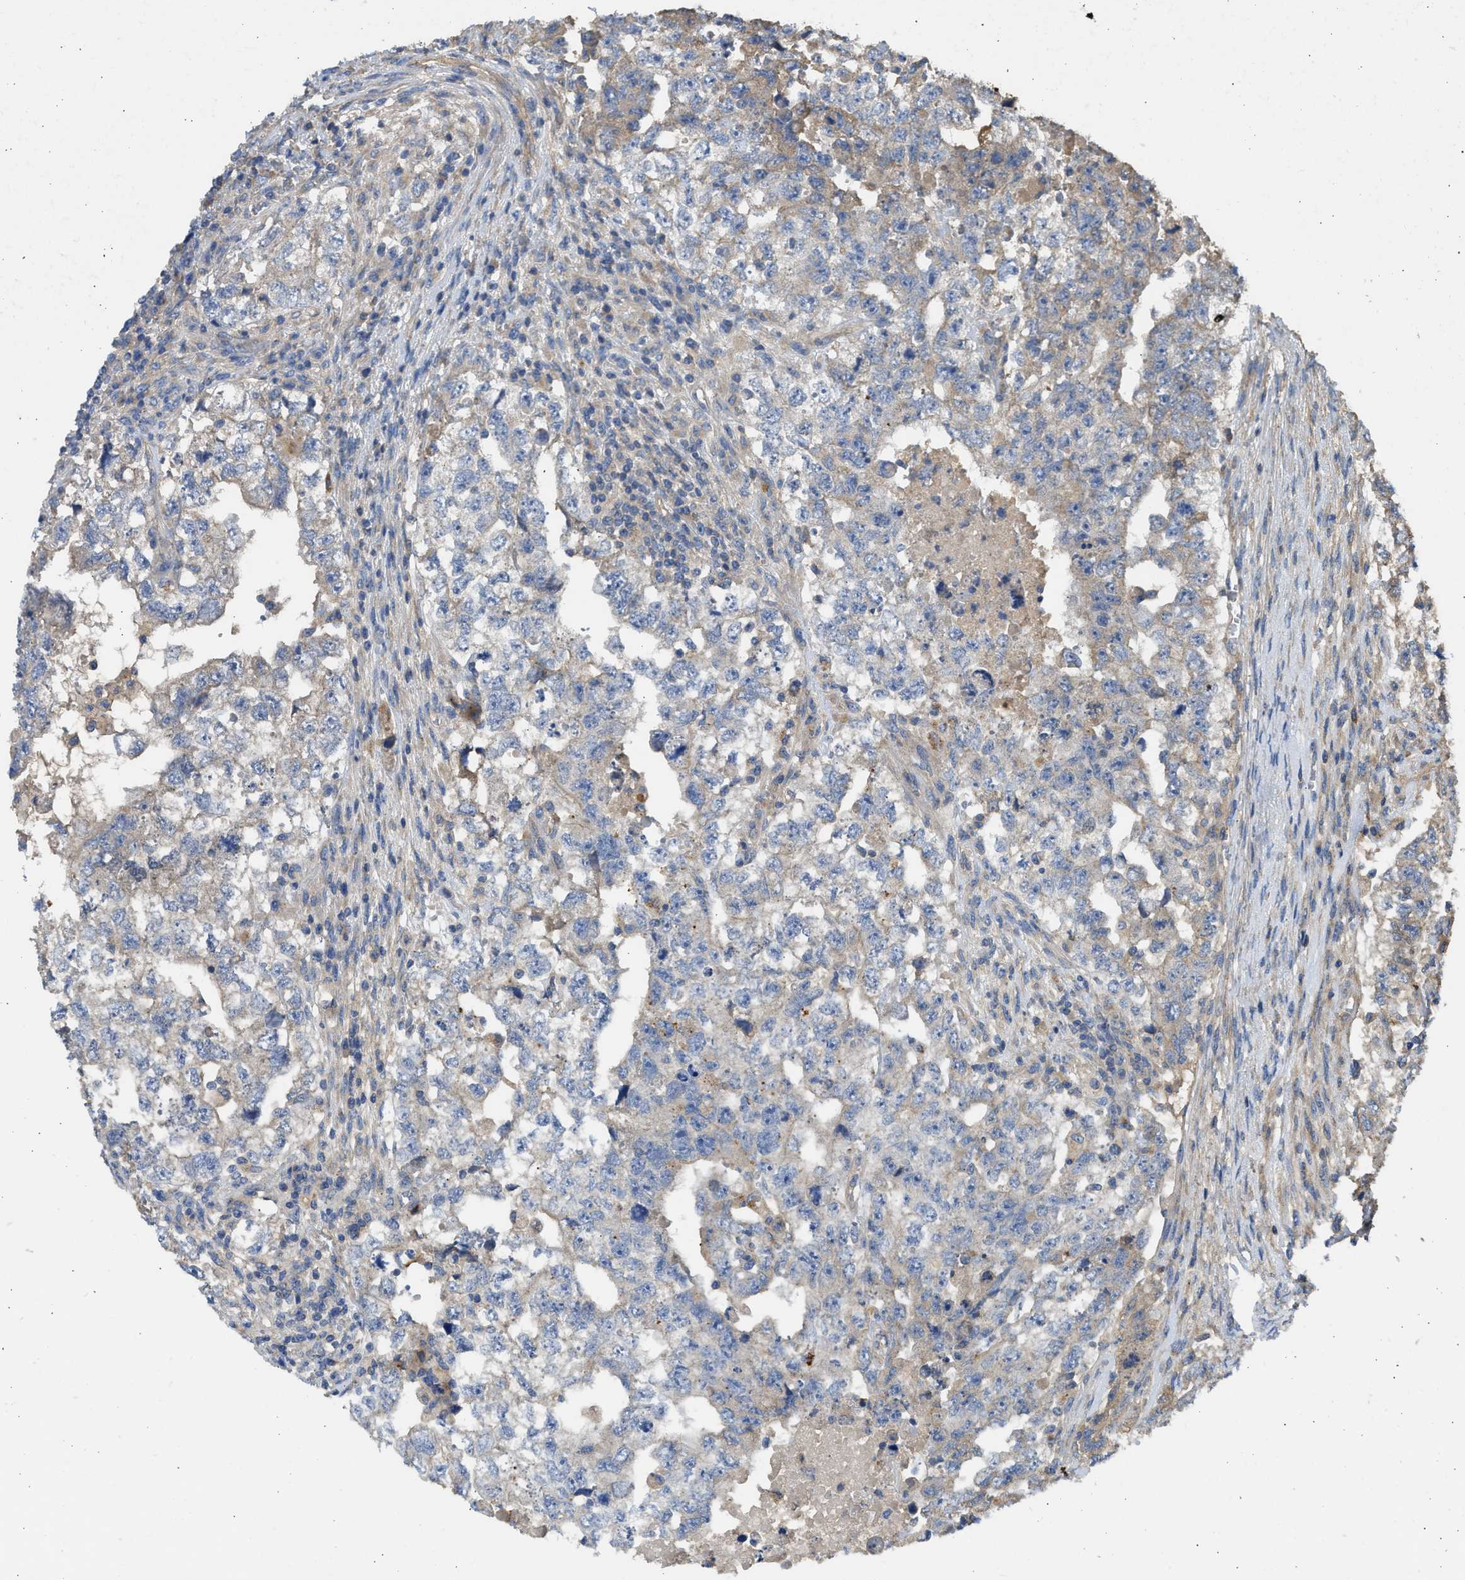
{"staining": {"intensity": "weak", "quantity": "<25%", "location": "cytoplasmic/membranous"}, "tissue": "testis cancer", "cell_type": "Tumor cells", "image_type": "cancer", "snomed": [{"axis": "morphology", "description": "Carcinoma, Embryonal, NOS"}, {"axis": "topography", "description": "Testis"}], "caption": "IHC histopathology image of neoplastic tissue: human testis cancer (embryonal carcinoma) stained with DAB (3,3'-diaminobenzidine) demonstrates no significant protein expression in tumor cells.", "gene": "CSRNP2", "patient": {"sex": "male", "age": 36}}